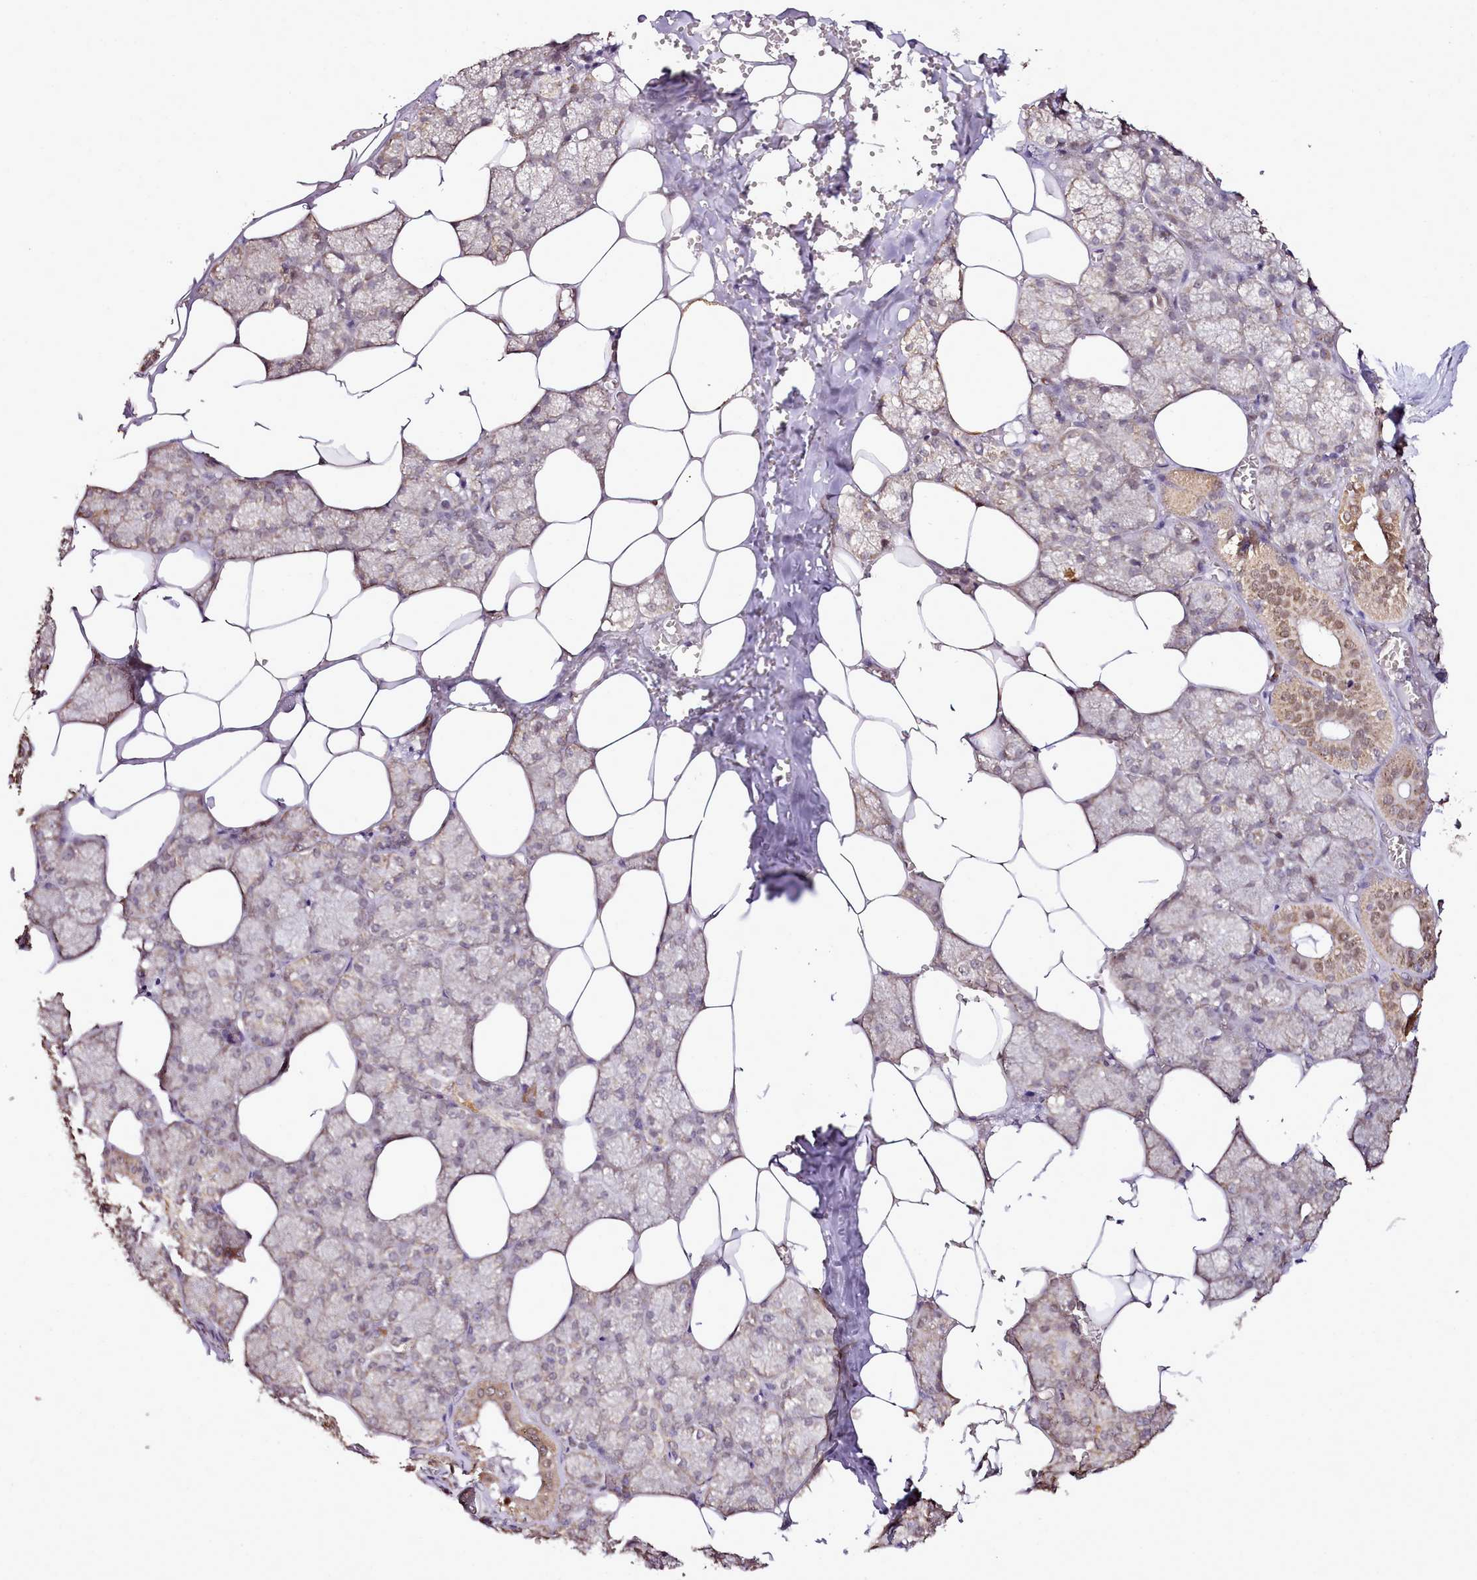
{"staining": {"intensity": "moderate", "quantity": "<25%", "location": "cytoplasmic/membranous,nuclear"}, "tissue": "salivary gland", "cell_type": "Glandular cells", "image_type": "normal", "snomed": [{"axis": "morphology", "description": "Normal tissue, NOS"}, {"axis": "topography", "description": "Salivary gland"}], "caption": "Moderate cytoplasmic/membranous,nuclear staining for a protein is present in approximately <25% of glandular cells of benign salivary gland using IHC.", "gene": "EDIL3", "patient": {"sex": "male", "age": 62}}